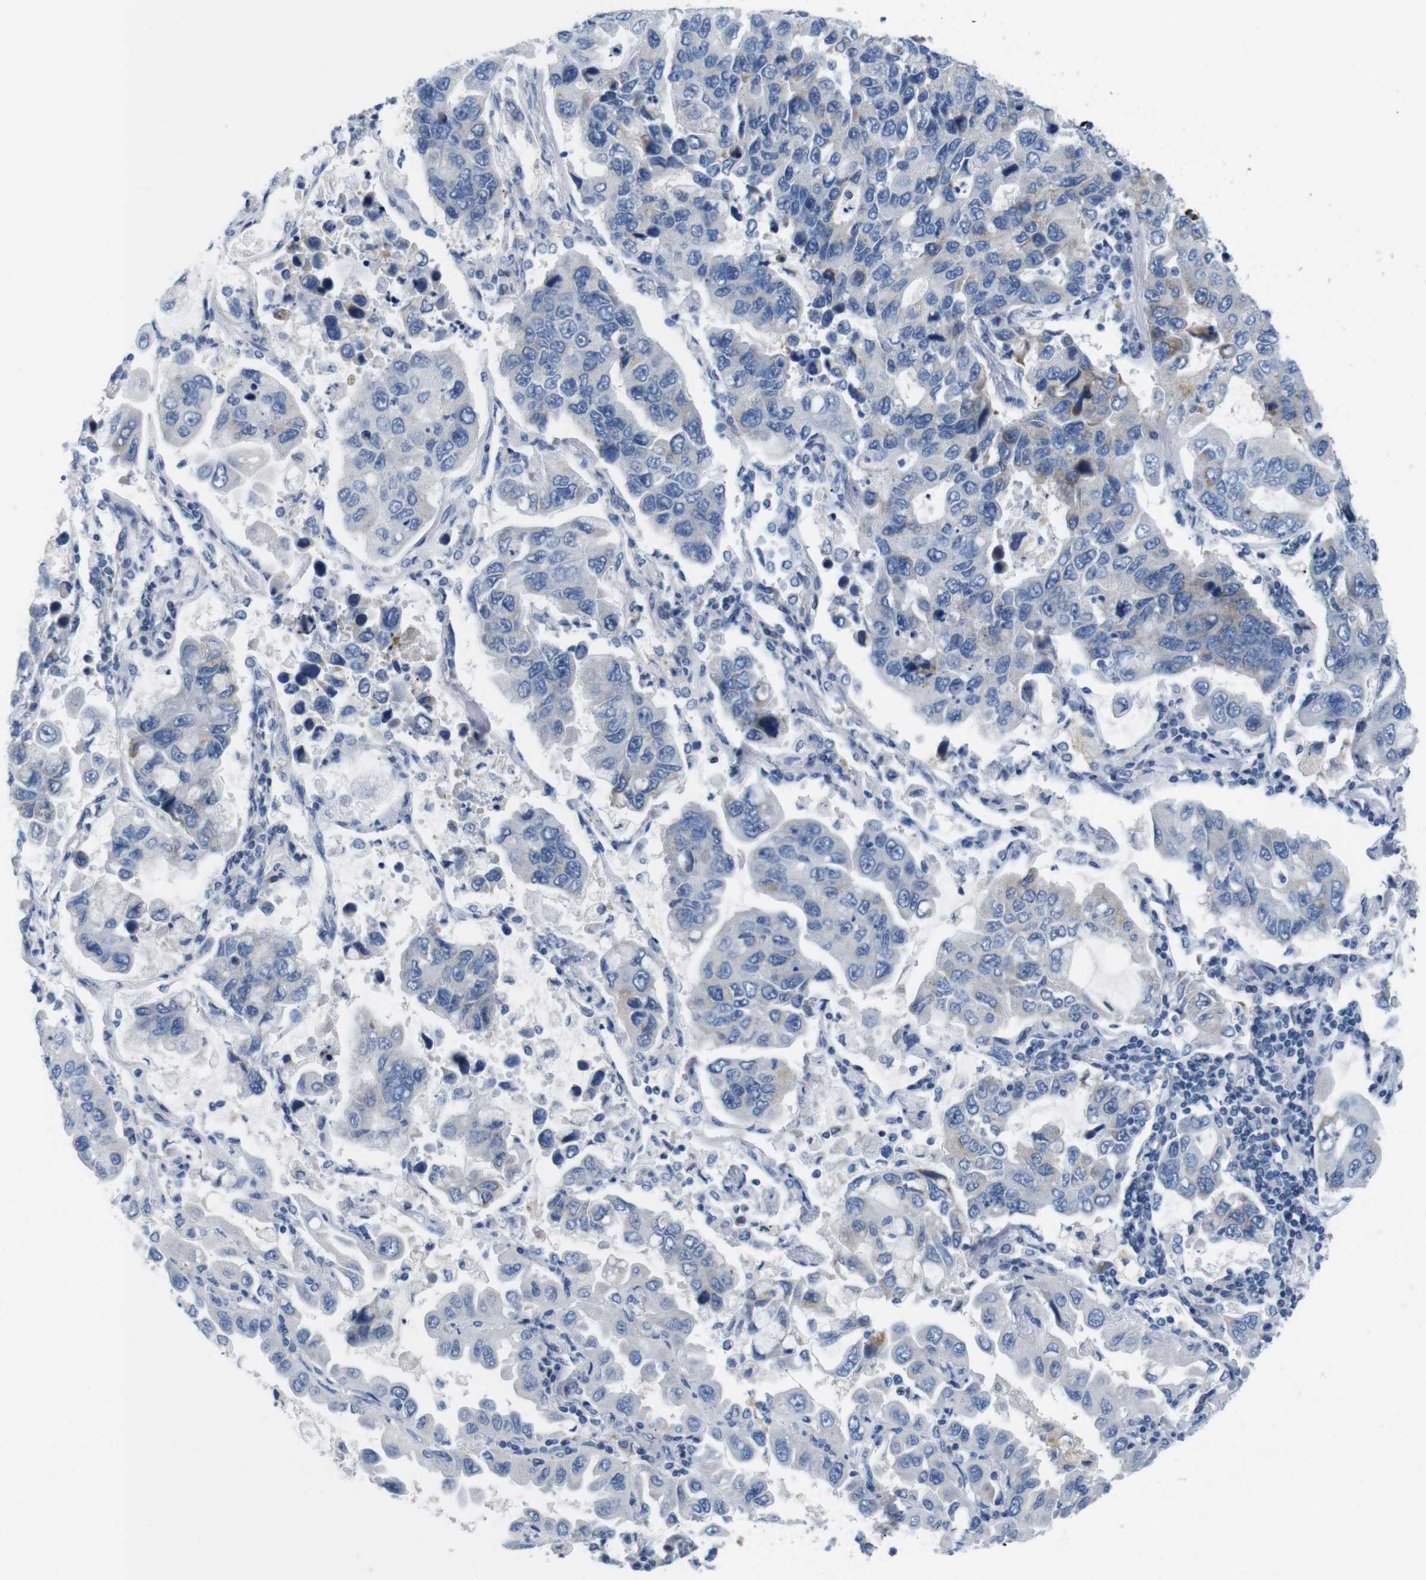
{"staining": {"intensity": "weak", "quantity": "<25%", "location": "cytoplasmic/membranous"}, "tissue": "lung cancer", "cell_type": "Tumor cells", "image_type": "cancer", "snomed": [{"axis": "morphology", "description": "Adenocarcinoma, NOS"}, {"axis": "topography", "description": "Lung"}], "caption": "High magnification brightfield microscopy of lung adenocarcinoma stained with DAB (3,3'-diaminobenzidine) (brown) and counterstained with hematoxylin (blue): tumor cells show no significant staining.", "gene": "GOLGA2", "patient": {"sex": "male", "age": 64}}